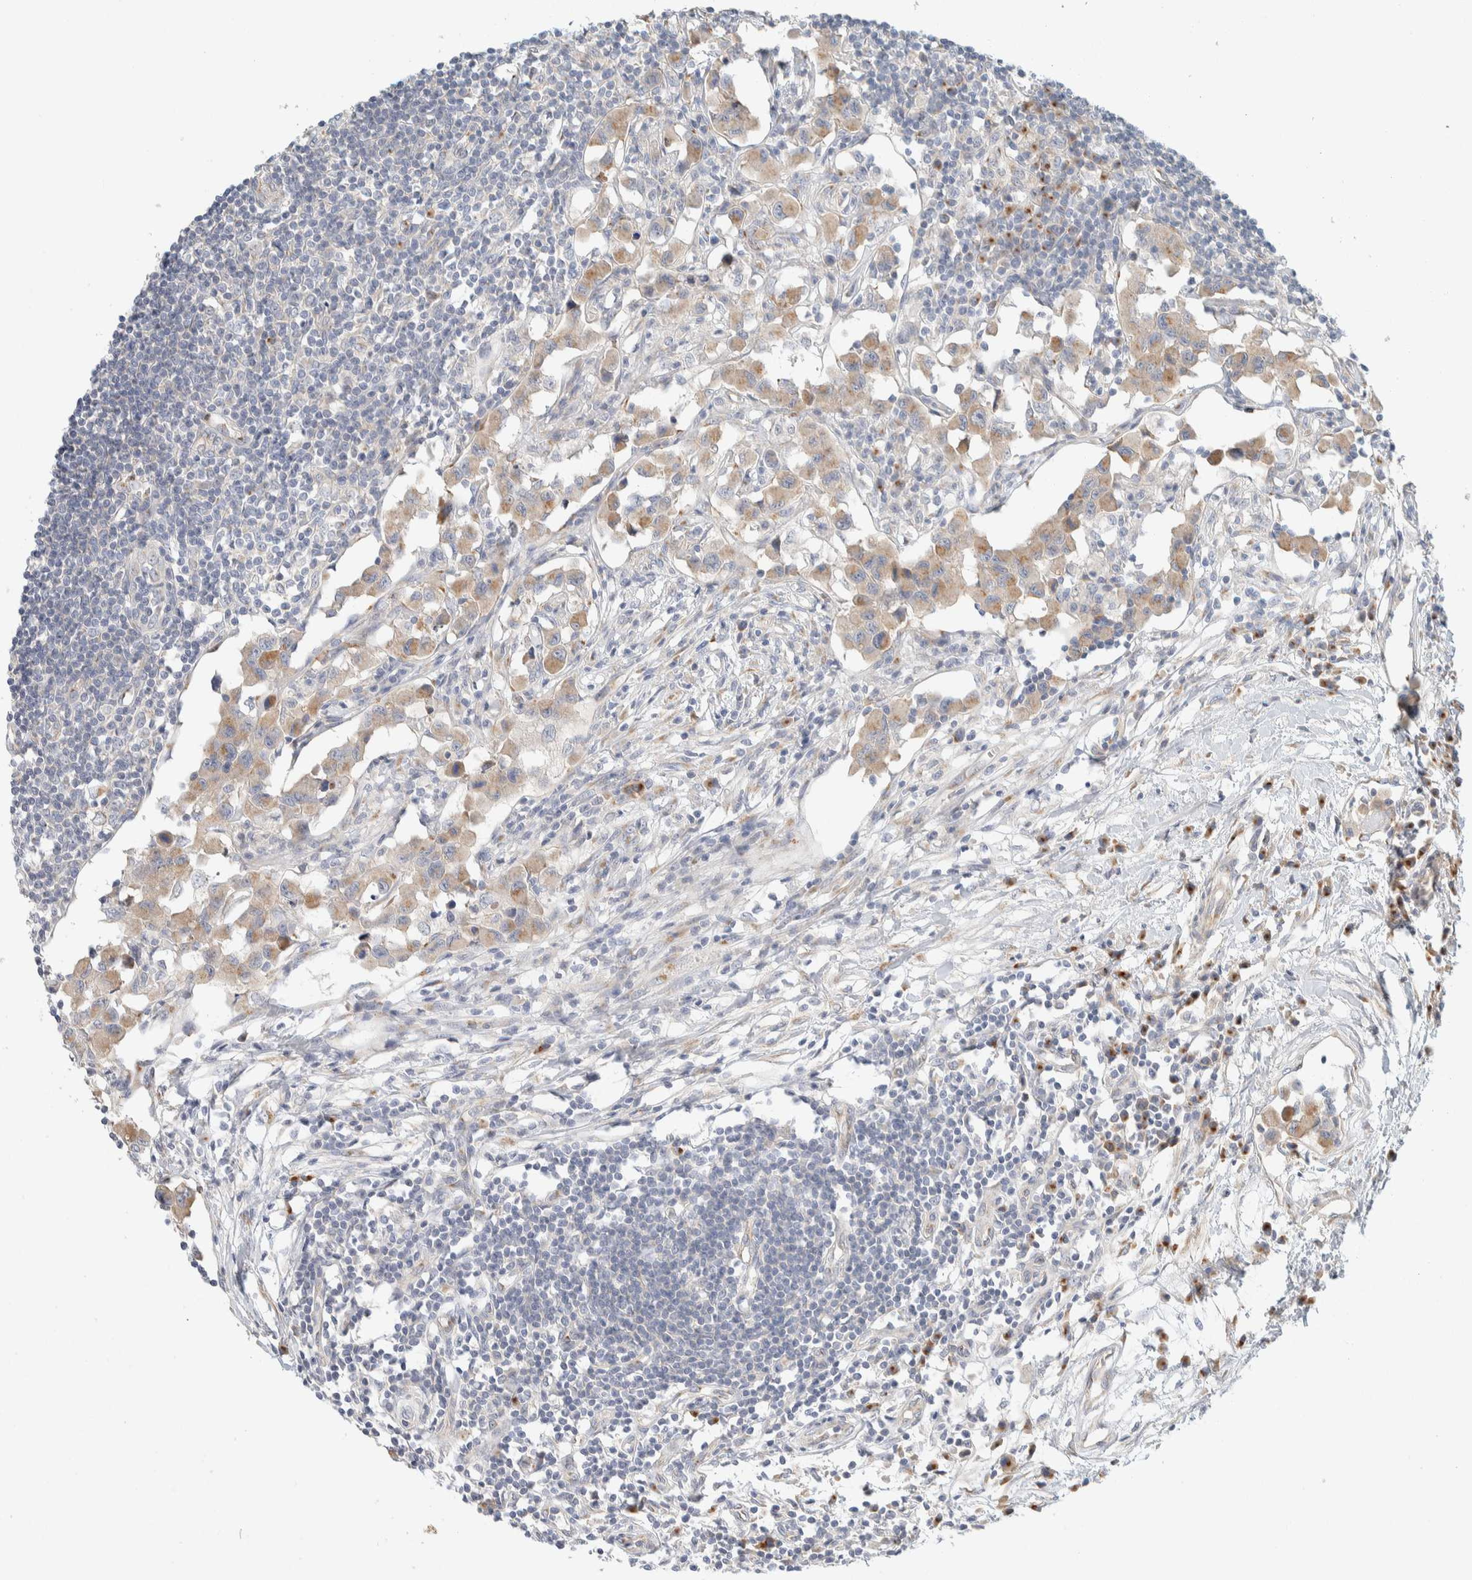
{"staining": {"intensity": "negative", "quantity": "none", "location": "none"}, "tissue": "lymph node", "cell_type": "Germinal center cells", "image_type": "normal", "snomed": [{"axis": "morphology", "description": "Normal tissue, NOS"}, {"axis": "morphology", "description": "Malignant melanoma, Metastatic site"}, {"axis": "topography", "description": "Lymph node"}], "caption": "This is an IHC image of normal lymph node. There is no expression in germinal center cells.", "gene": "TMEM184B", "patient": {"sex": "male", "age": 41}}